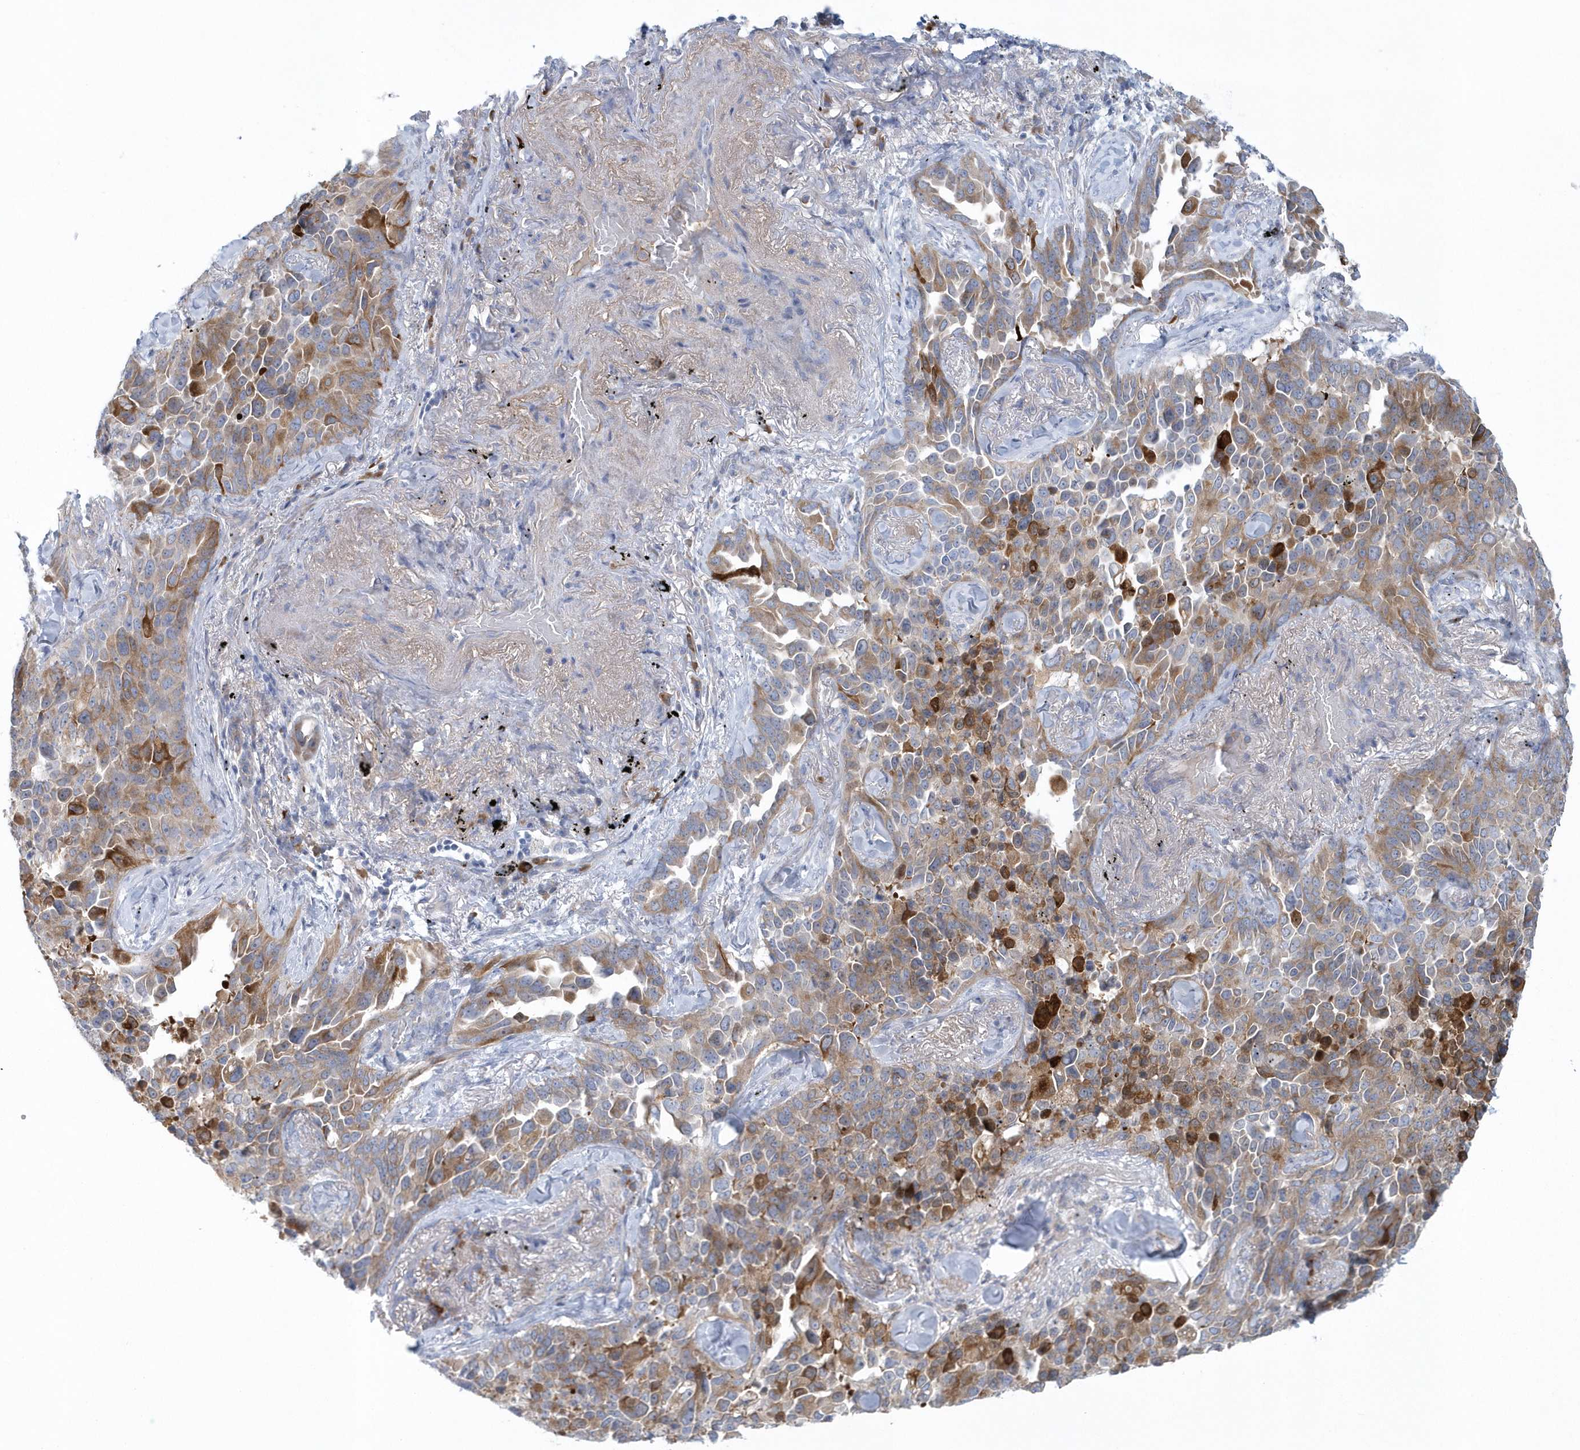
{"staining": {"intensity": "moderate", "quantity": ">75%", "location": "cytoplasmic/membranous"}, "tissue": "lung cancer", "cell_type": "Tumor cells", "image_type": "cancer", "snomed": [{"axis": "morphology", "description": "Adenocarcinoma, NOS"}, {"axis": "topography", "description": "Lung"}], "caption": "This is a micrograph of IHC staining of lung cancer (adenocarcinoma), which shows moderate expression in the cytoplasmic/membranous of tumor cells.", "gene": "SPATA18", "patient": {"sex": "female", "age": 67}}